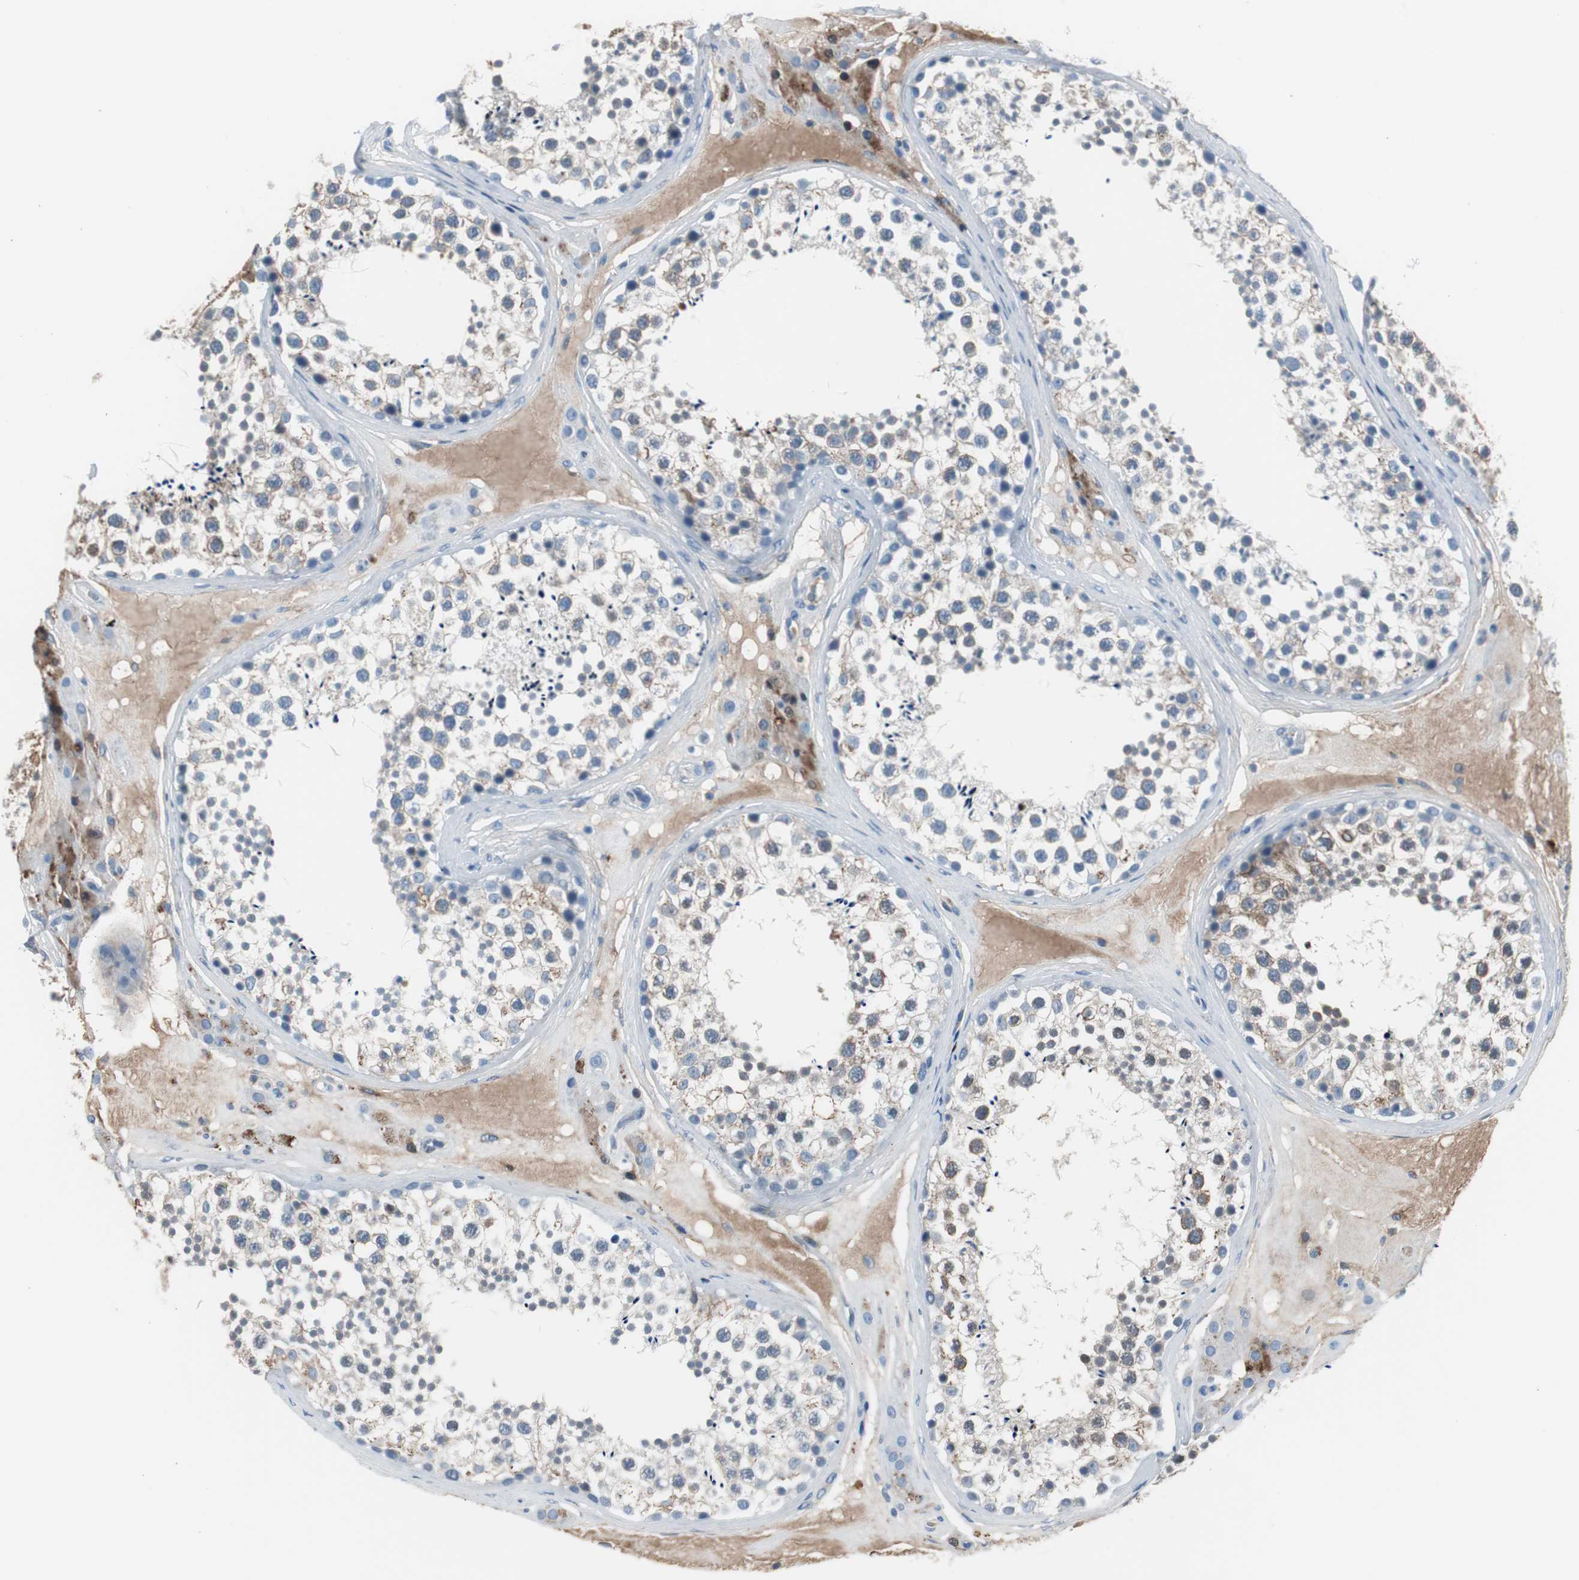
{"staining": {"intensity": "moderate", "quantity": "25%-75%", "location": "cytoplasmic/membranous"}, "tissue": "testis", "cell_type": "Cells in seminiferous ducts", "image_type": "normal", "snomed": [{"axis": "morphology", "description": "Normal tissue, NOS"}, {"axis": "topography", "description": "Testis"}], "caption": "Cells in seminiferous ducts reveal moderate cytoplasmic/membranous positivity in approximately 25%-75% of cells in unremarkable testis.", "gene": "SERPINF1", "patient": {"sex": "male", "age": 46}}